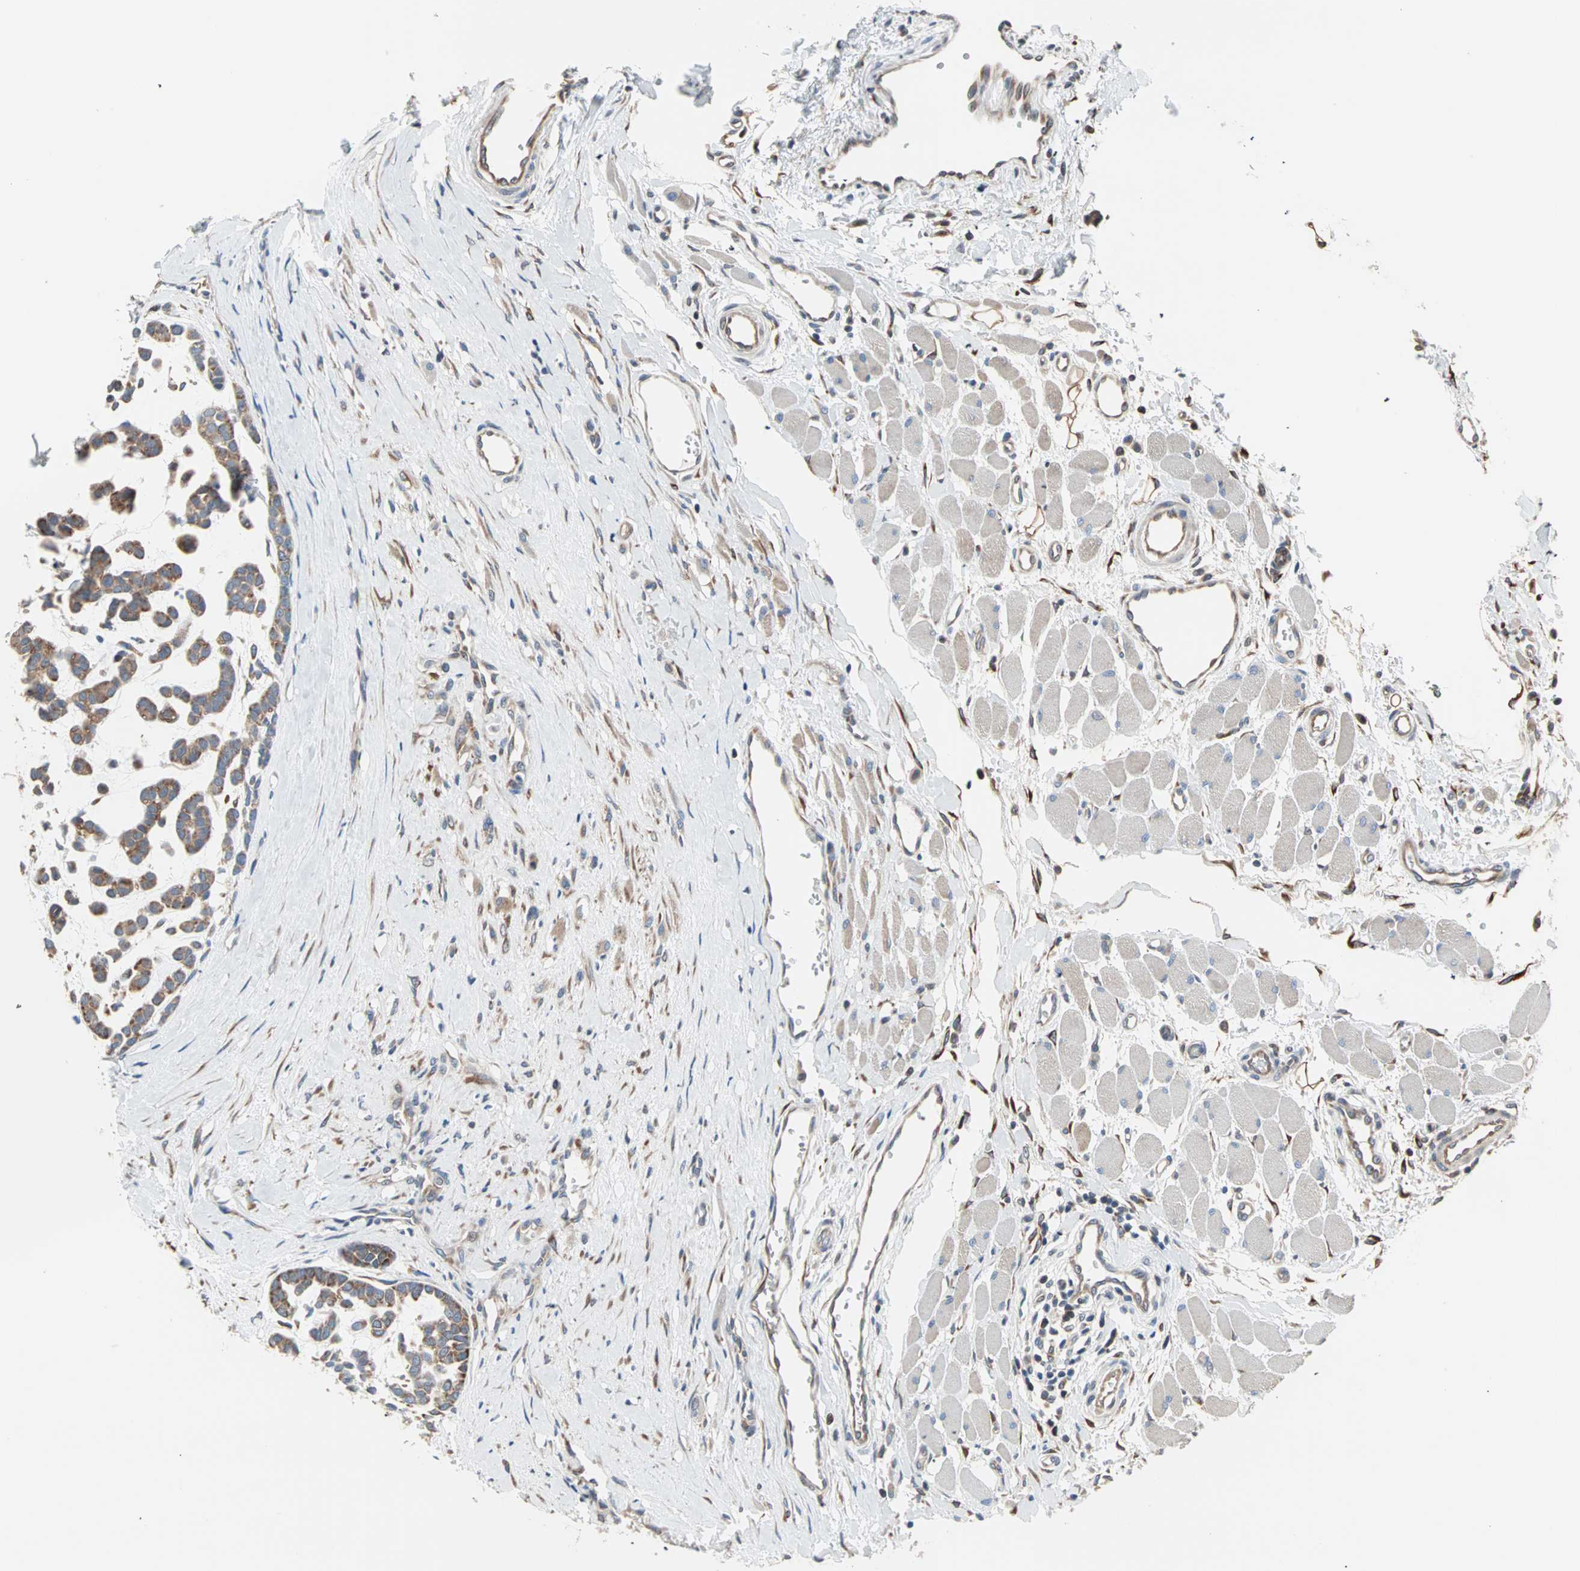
{"staining": {"intensity": "moderate", "quantity": ">75%", "location": "cytoplasmic/membranous"}, "tissue": "head and neck cancer", "cell_type": "Tumor cells", "image_type": "cancer", "snomed": [{"axis": "morphology", "description": "Adenocarcinoma, NOS"}, {"axis": "morphology", "description": "Adenoma, NOS"}, {"axis": "topography", "description": "Head-Neck"}], "caption": "DAB immunohistochemical staining of adenoma (head and neck) displays moderate cytoplasmic/membranous protein expression in about >75% of tumor cells.", "gene": "SAR1A", "patient": {"sex": "female", "age": 55}}